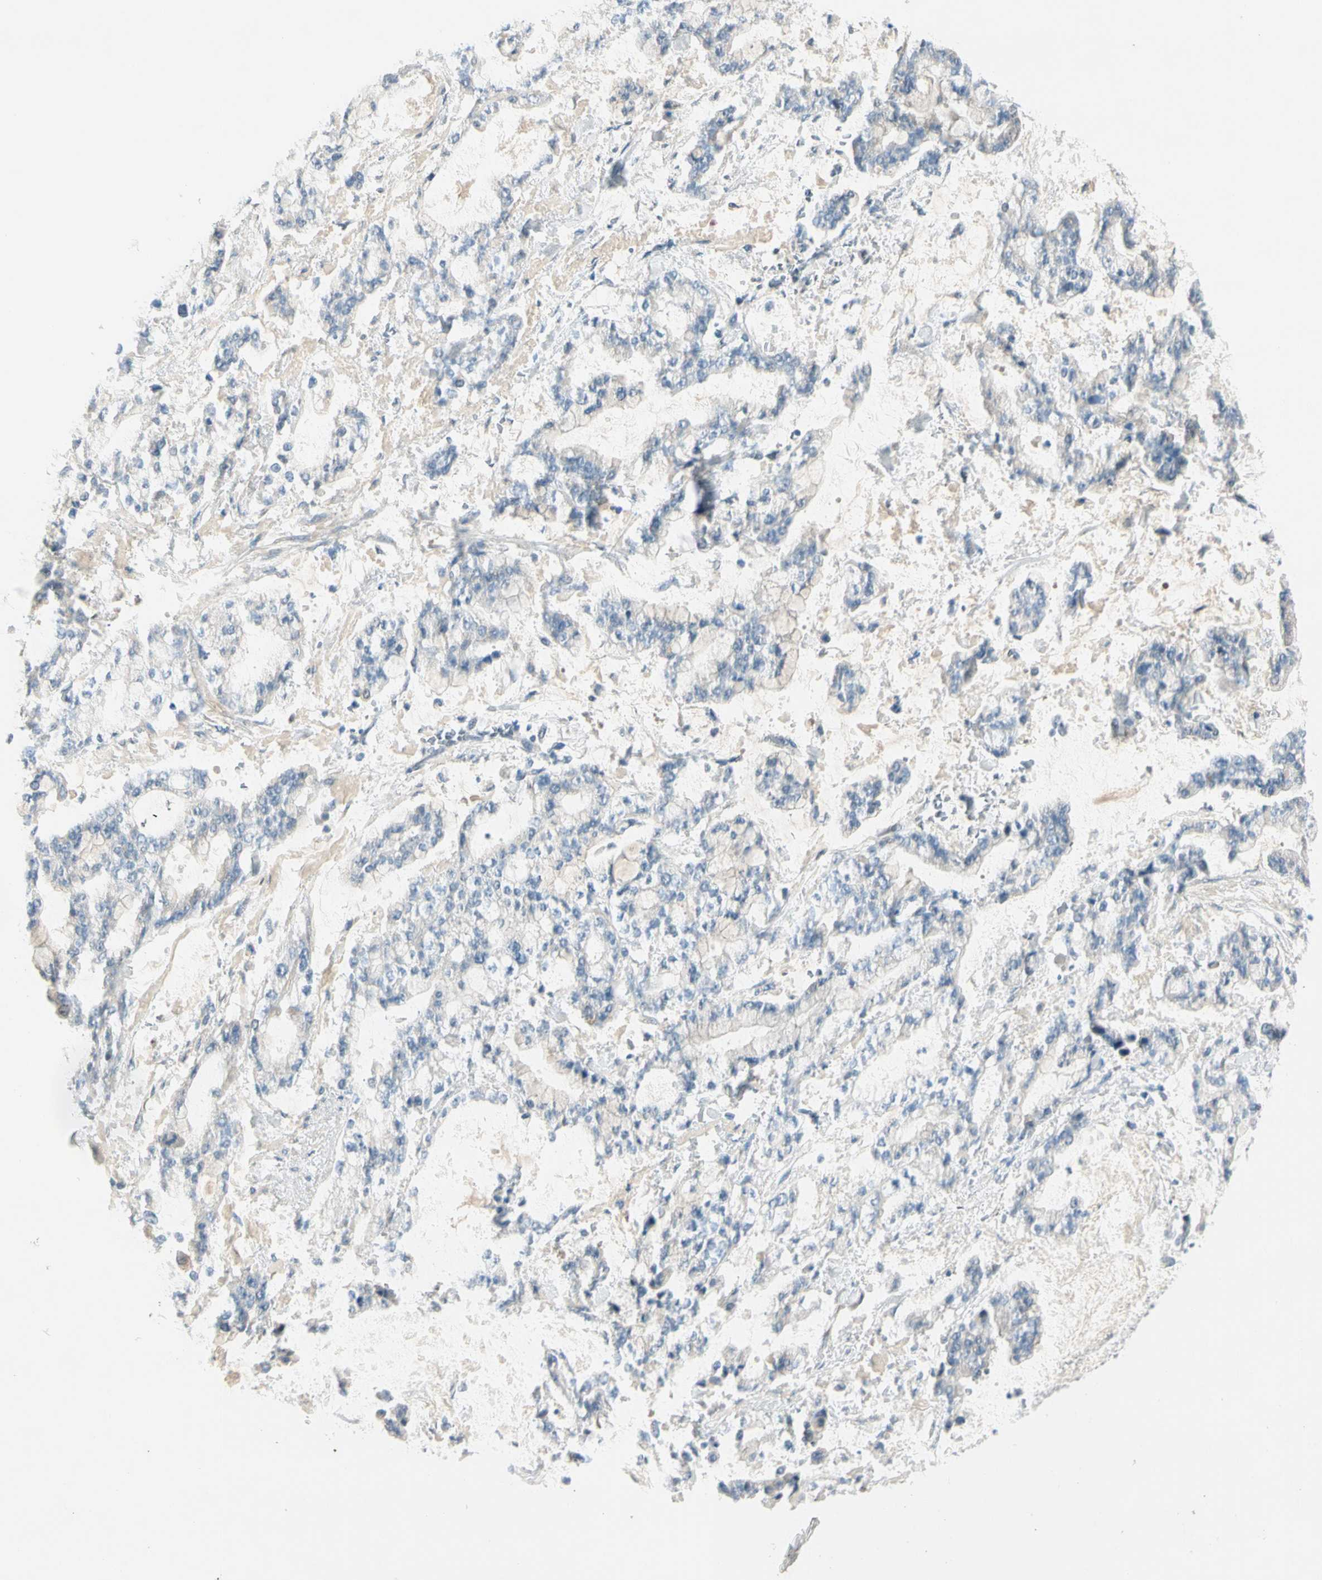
{"staining": {"intensity": "negative", "quantity": "none", "location": "none"}, "tissue": "stomach cancer", "cell_type": "Tumor cells", "image_type": "cancer", "snomed": [{"axis": "morphology", "description": "Normal tissue, NOS"}, {"axis": "morphology", "description": "Adenocarcinoma, NOS"}, {"axis": "topography", "description": "Stomach, upper"}, {"axis": "topography", "description": "Stomach"}], "caption": "IHC of human stomach adenocarcinoma exhibits no staining in tumor cells.", "gene": "SERPIND1", "patient": {"sex": "male", "age": 76}}